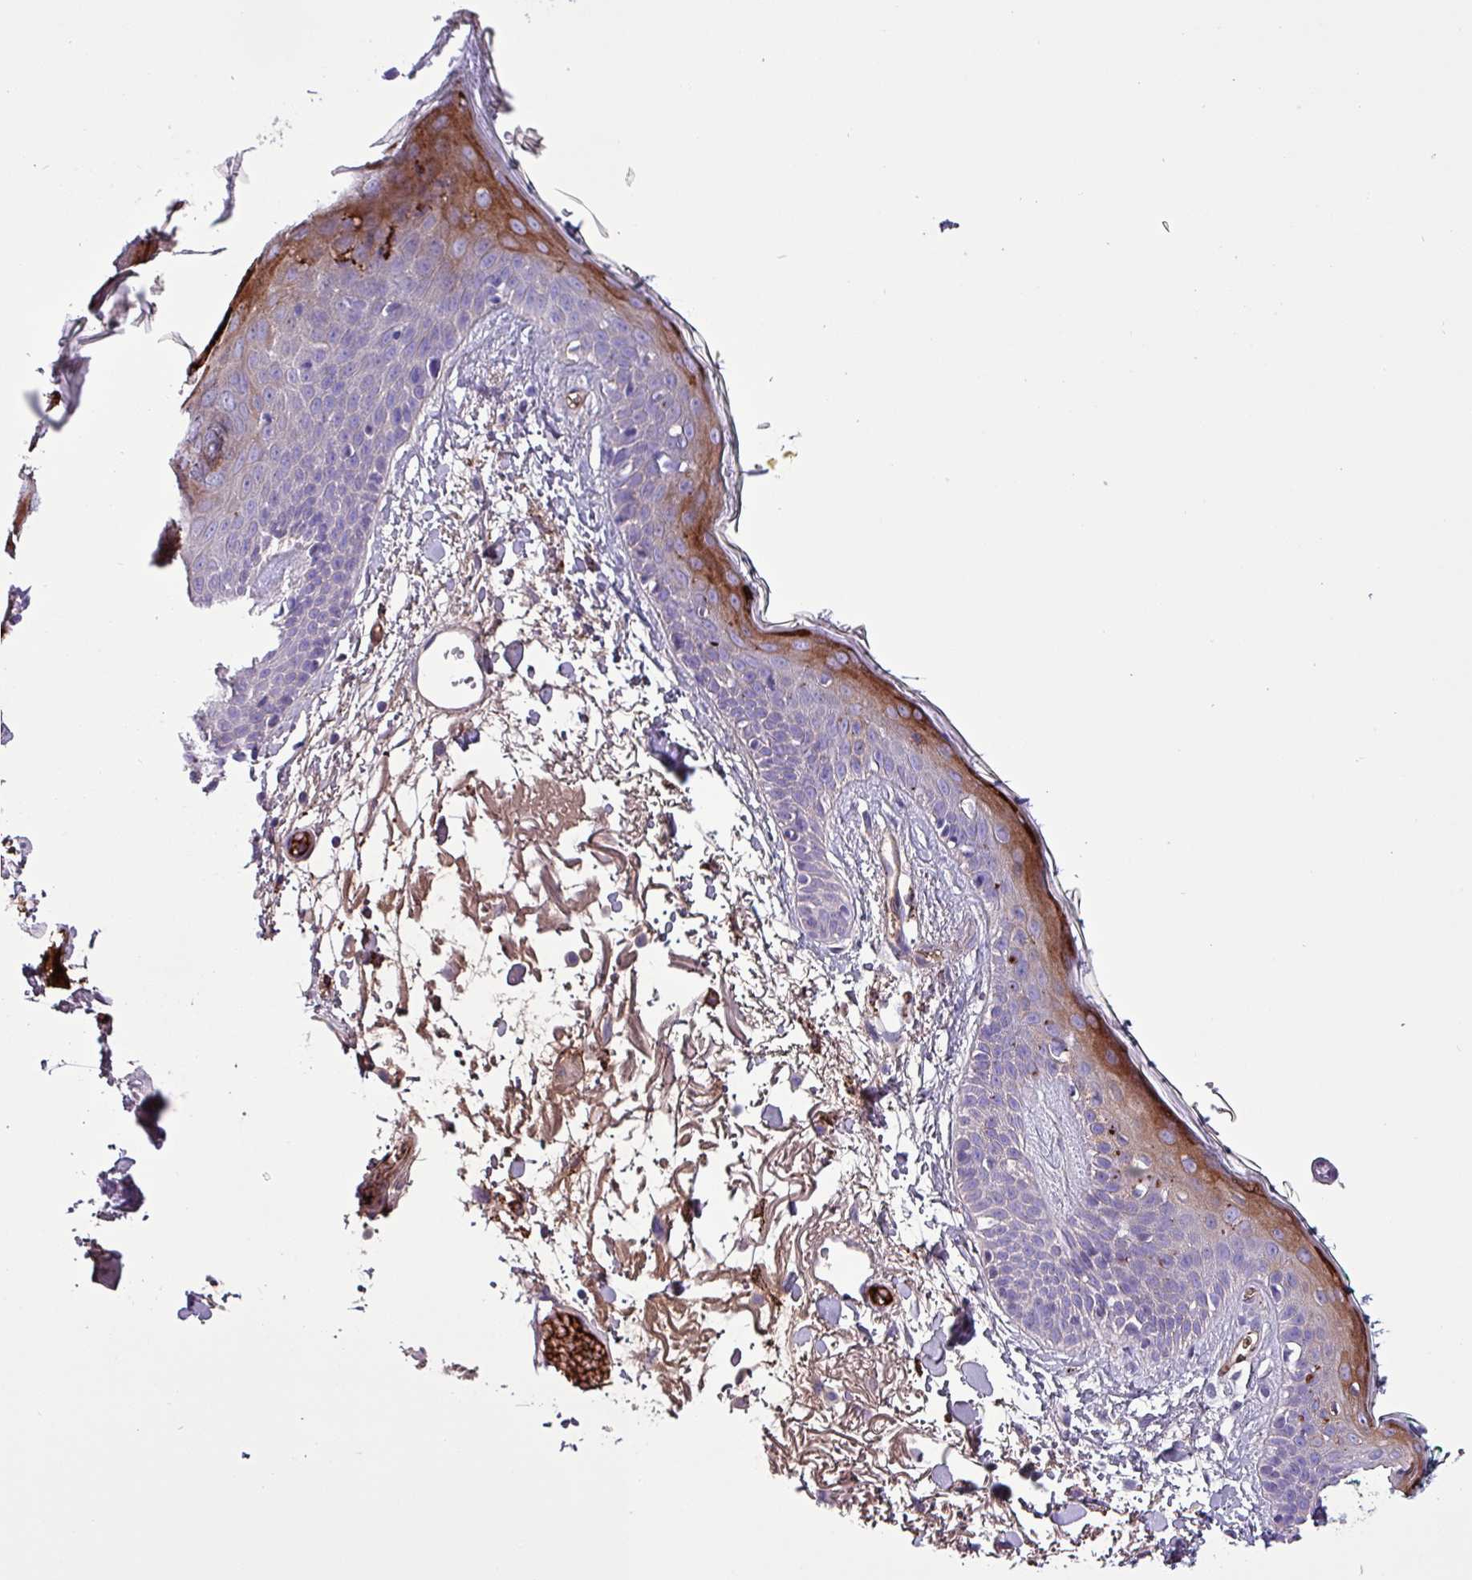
{"staining": {"intensity": "negative", "quantity": "none", "location": "none"}, "tissue": "skin", "cell_type": "Fibroblasts", "image_type": "normal", "snomed": [{"axis": "morphology", "description": "Normal tissue, NOS"}, {"axis": "topography", "description": "Skin"}], "caption": "A high-resolution image shows IHC staining of normal skin, which reveals no significant expression in fibroblasts.", "gene": "HPR", "patient": {"sex": "male", "age": 79}}